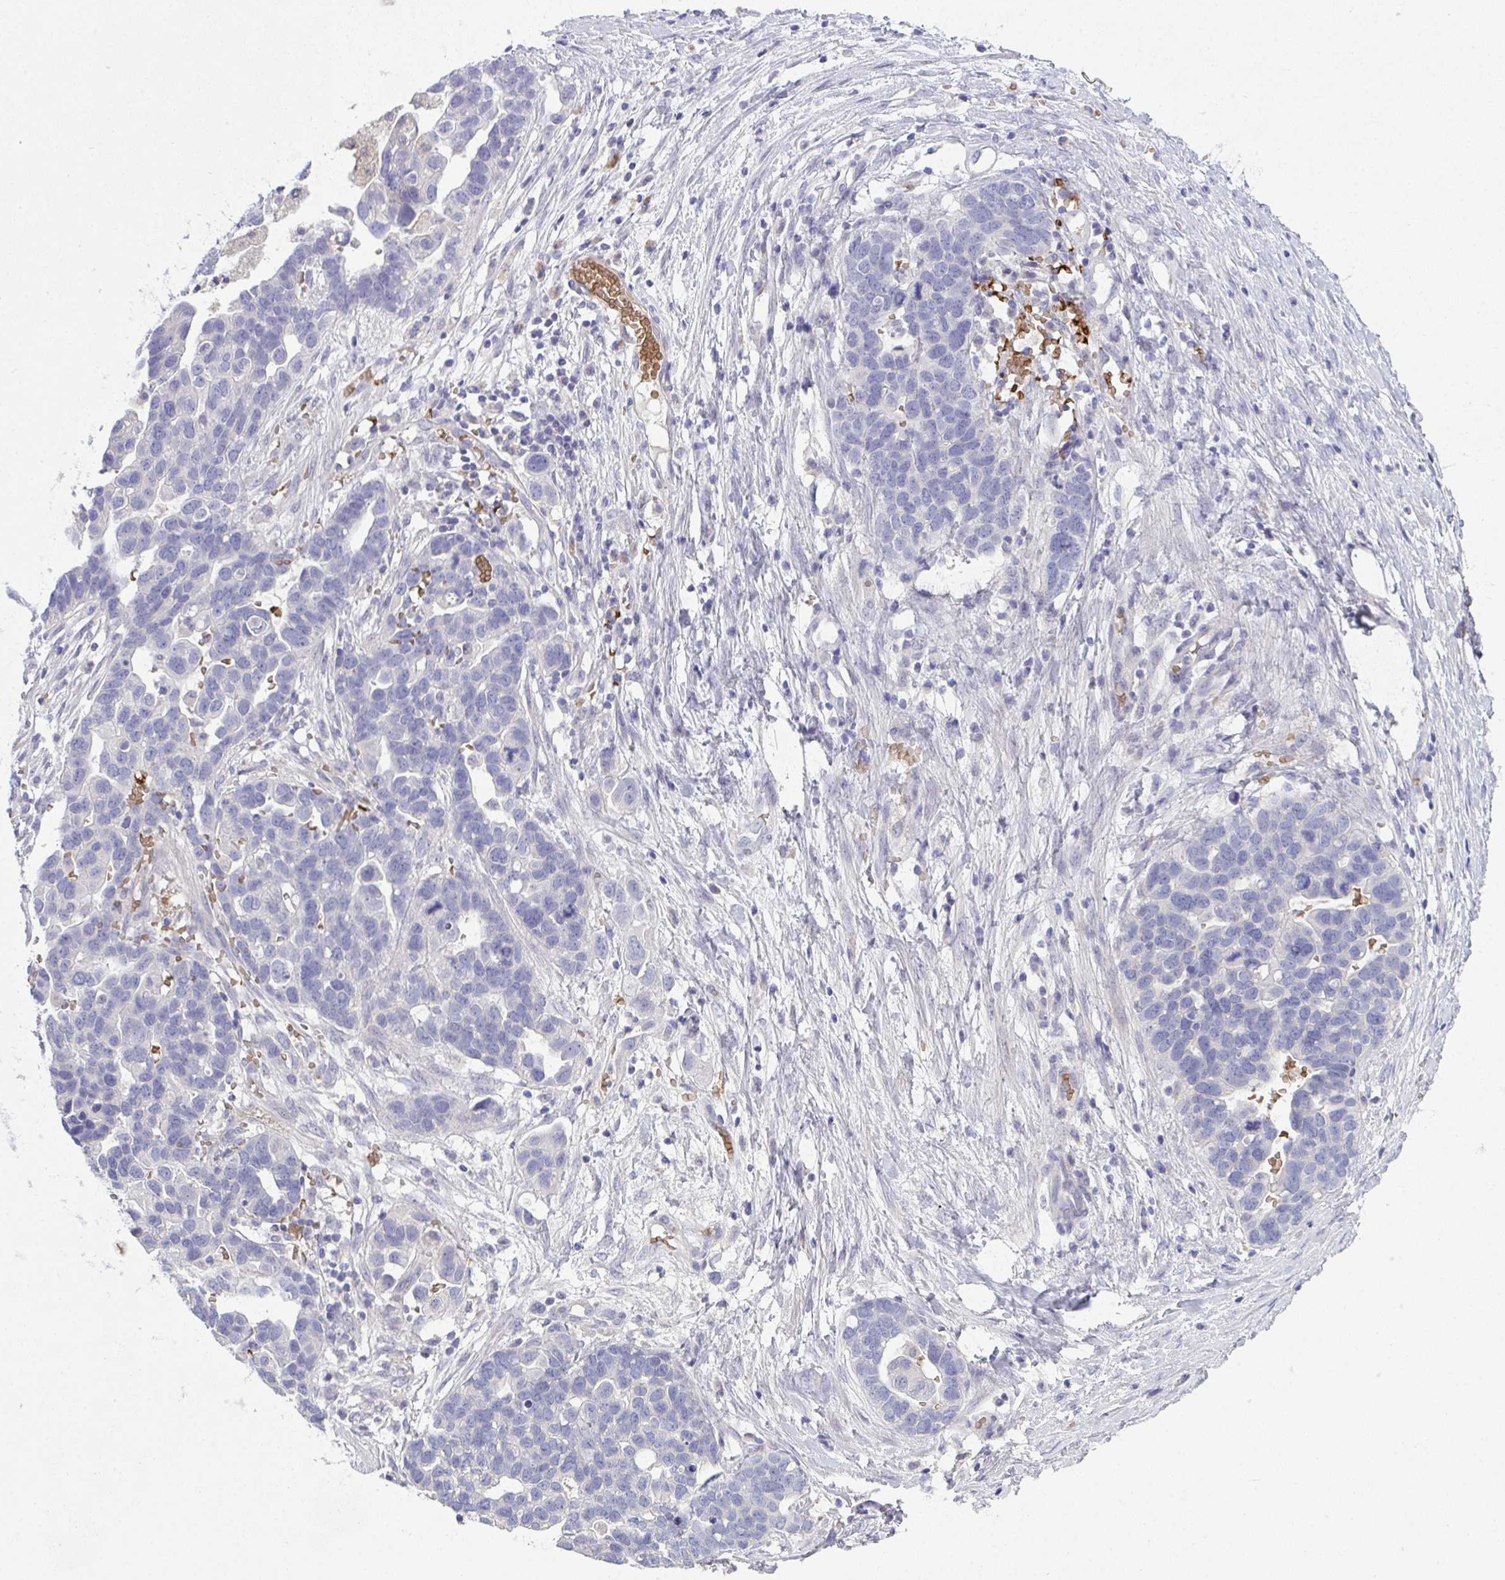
{"staining": {"intensity": "negative", "quantity": "none", "location": "none"}, "tissue": "ovarian cancer", "cell_type": "Tumor cells", "image_type": "cancer", "snomed": [{"axis": "morphology", "description": "Cystadenocarcinoma, serous, NOS"}, {"axis": "topography", "description": "Ovary"}], "caption": "Tumor cells show no significant protein expression in serous cystadenocarcinoma (ovarian). Nuclei are stained in blue.", "gene": "SPTB", "patient": {"sex": "female", "age": 54}}